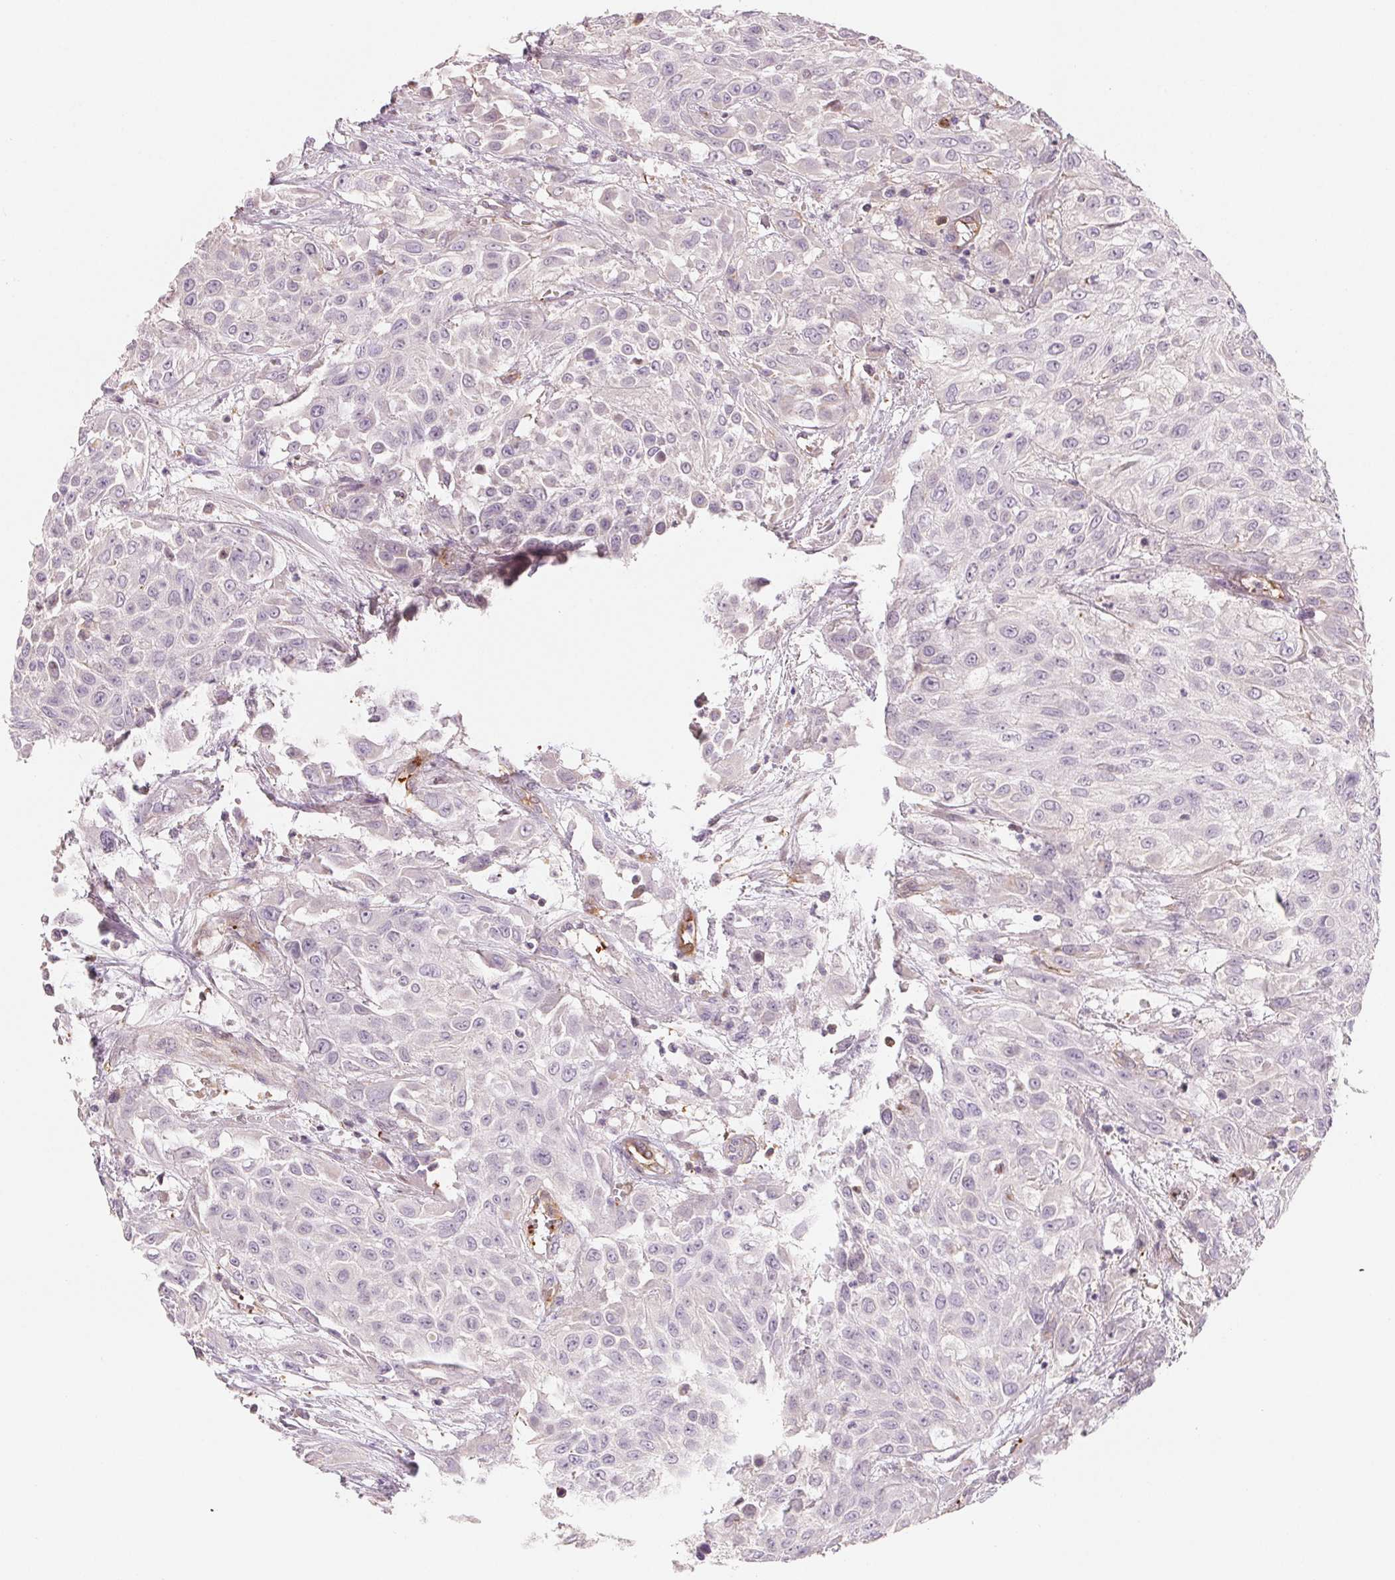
{"staining": {"intensity": "negative", "quantity": "none", "location": "none"}, "tissue": "urothelial cancer", "cell_type": "Tumor cells", "image_type": "cancer", "snomed": [{"axis": "morphology", "description": "Urothelial carcinoma, High grade"}, {"axis": "topography", "description": "Urinary bladder"}], "caption": "IHC image of high-grade urothelial carcinoma stained for a protein (brown), which shows no staining in tumor cells. The staining was performed using DAB to visualize the protein expression in brown, while the nuclei were stained in blue with hematoxylin (Magnification: 20x).", "gene": "ANKRD13B", "patient": {"sex": "male", "age": 57}}